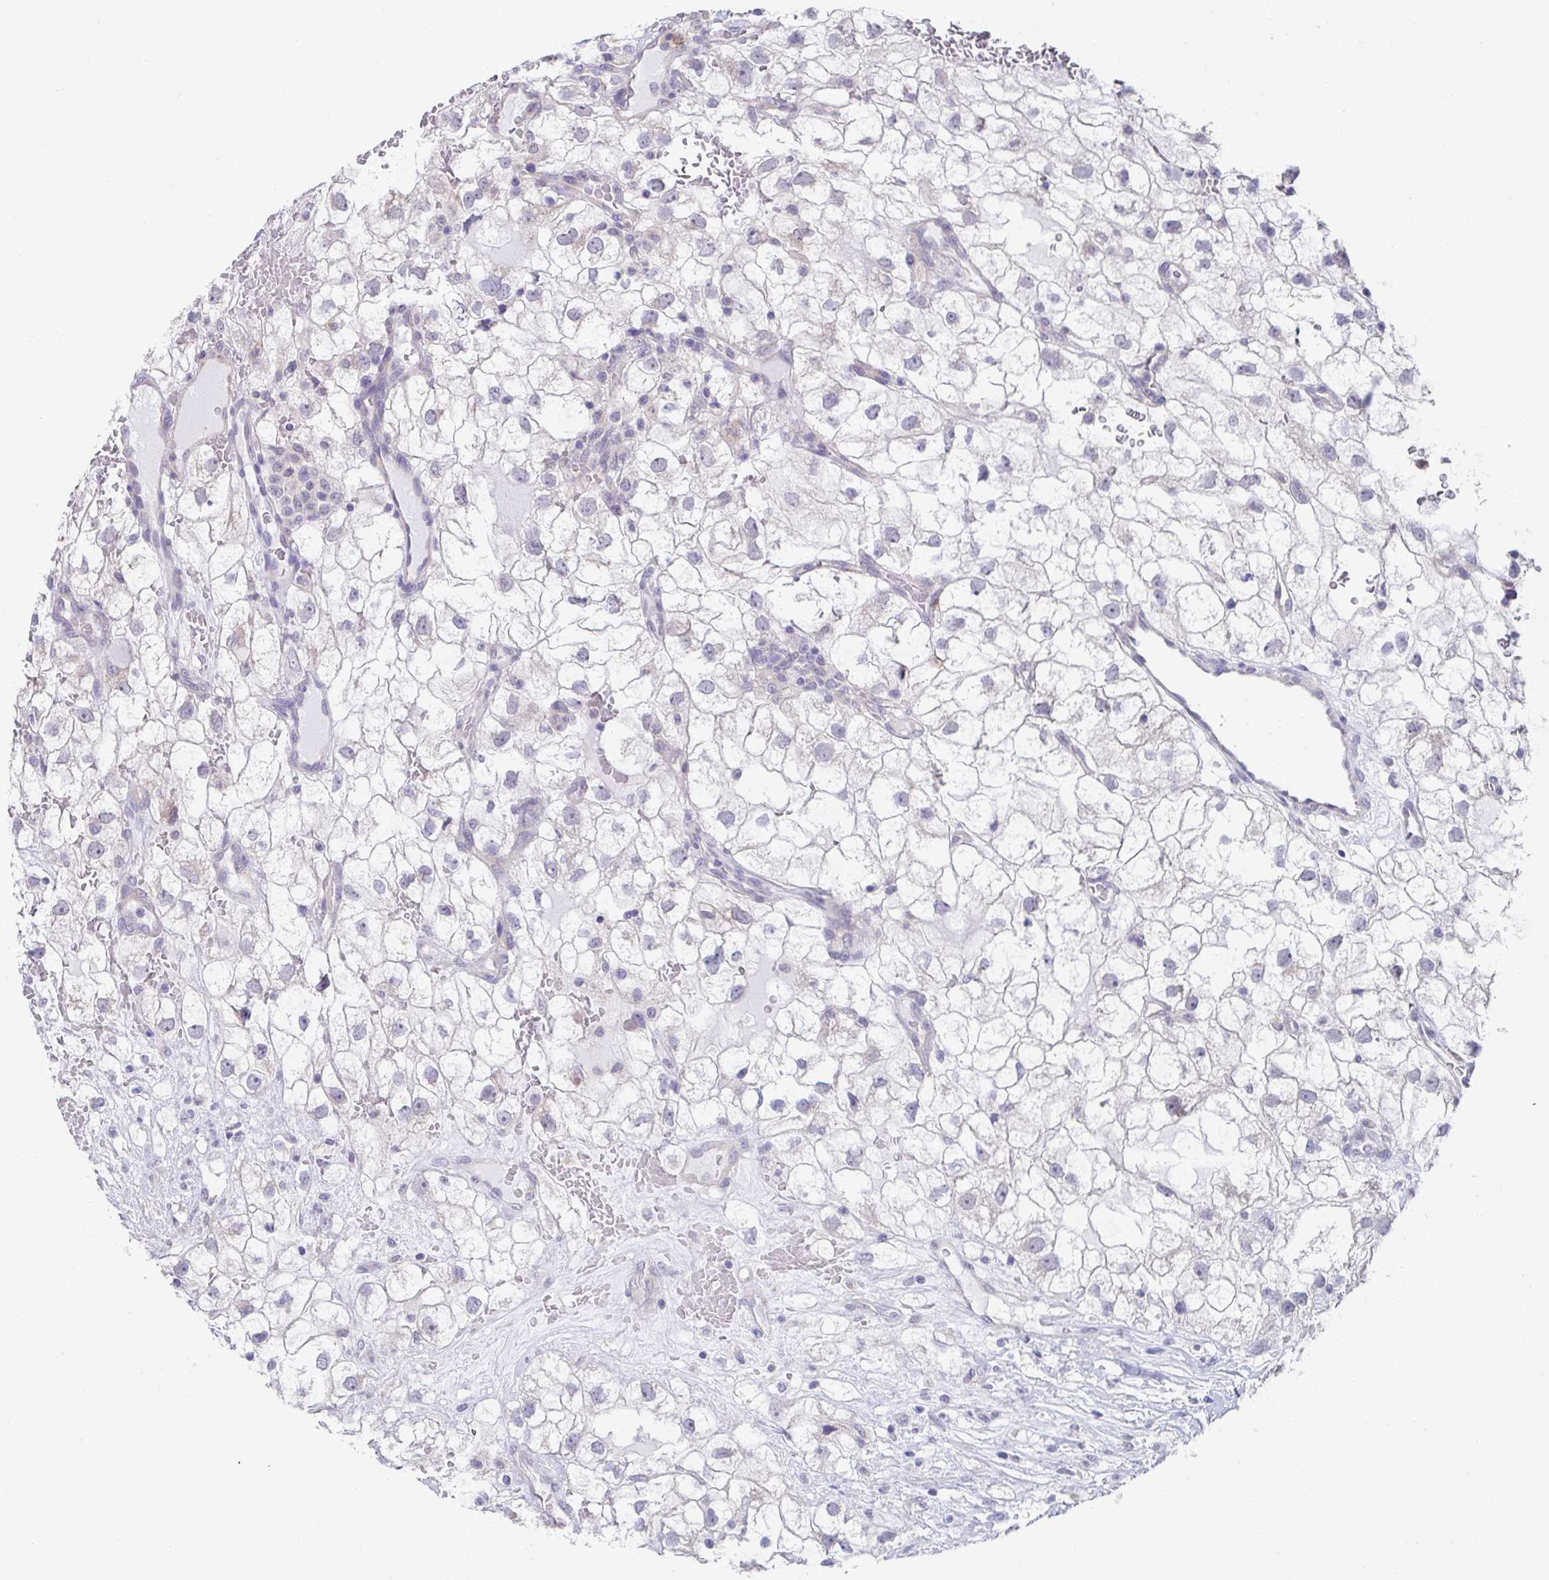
{"staining": {"intensity": "negative", "quantity": "none", "location": "none"}, "tissue": "renal cancer", "cell_type": "Tumor cells", "image_type": "cancer", "snomed": [{"axis": "morphology", "description": "Adenocarcinoma, NOS"}, {"axis": "topography", "description": "Kidney"}], "caption": "Renal adenocarcinoma stained for a protein using immunohistochemistry reveals no staining tumor cells.", "gene": "CXCR1", "patient": {"sex": "male", "age": 59}}